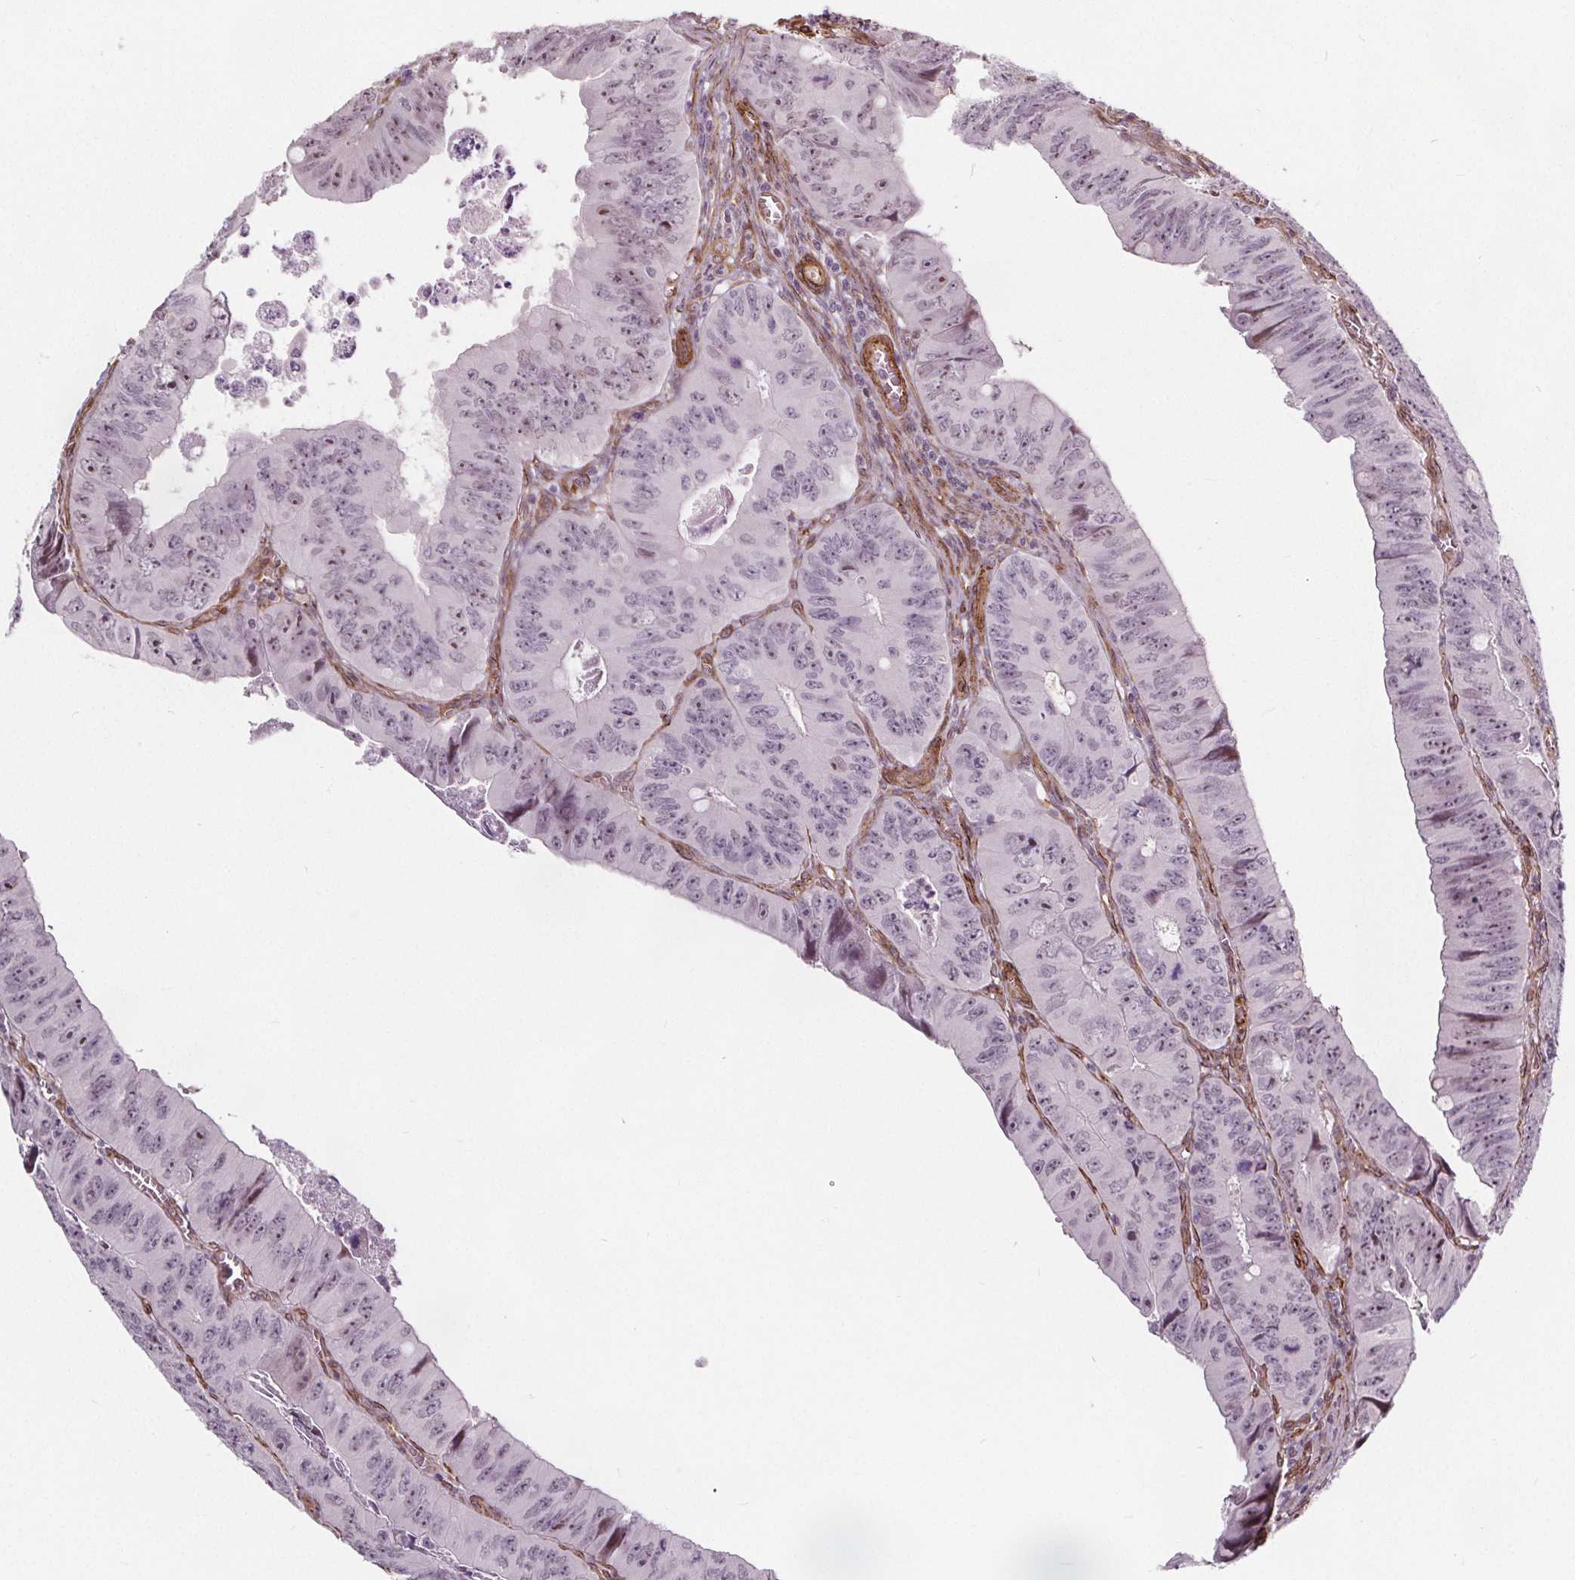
{"staining": {"intensity": "weak", "quantity": "<25%", "location": "nuclear"}, "tissue": "colorectal cancer", "cell_type": "Tumor cells", "image_type": "cancer", "snomed": [{"axis": "morphology", "description": "Adenocarcinoma, NOS"}, {"axis": "topography", "description": "Colon"}], "caption": "A high-resolution photomicrograph shows IHC staining of colorectal cancer, which exhibits no significant staining in tumor cells. The staining is performed using DAB brown chromogen with nuclei counter-stained in using hematoxylin.", "gene": "HAS1", "patient": {"sex": "female", "age": 84}}